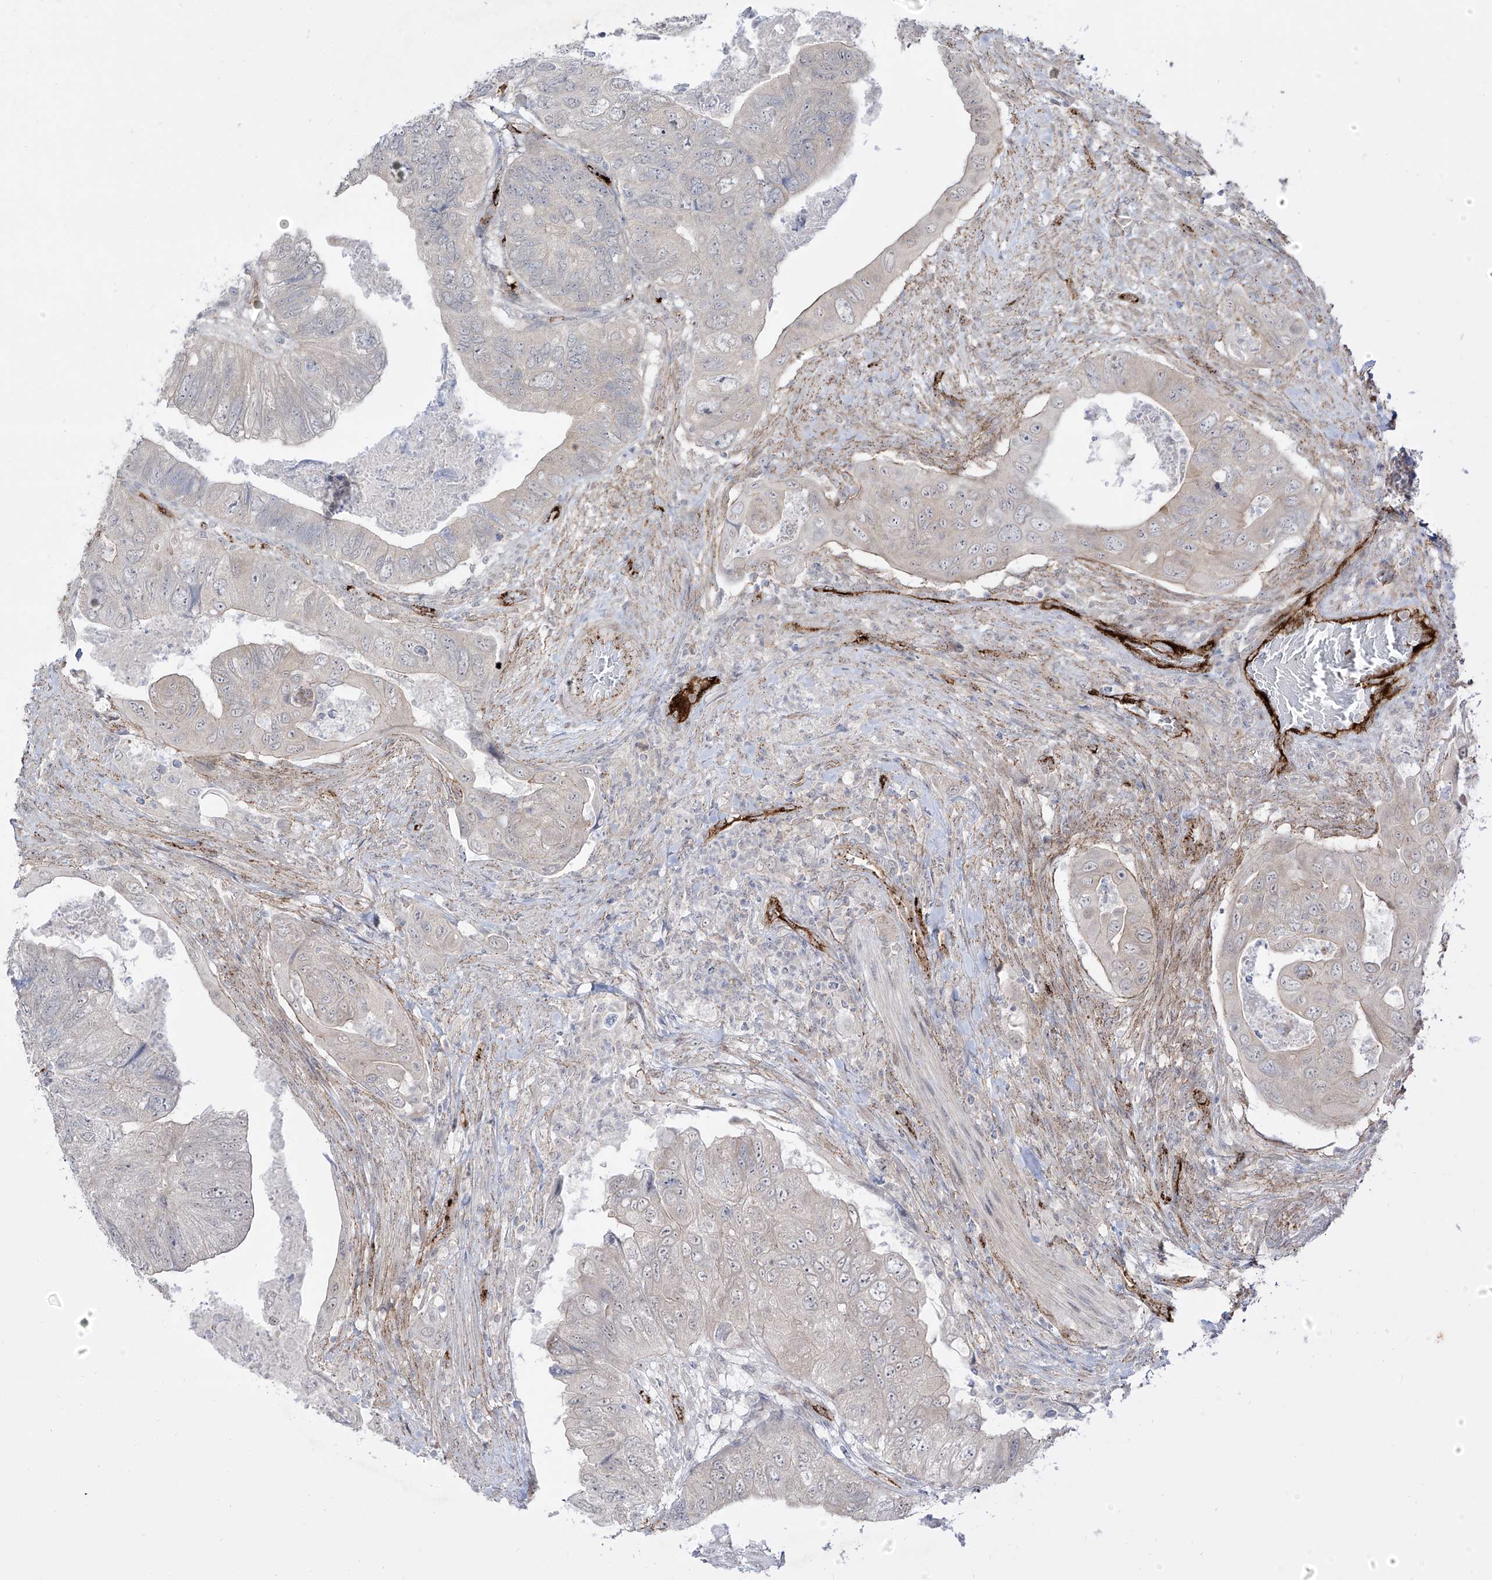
{"staining": {"intensity": "negative", "quantity": "none", "location": "none"}, "tissue": "colorectal cancer", "cell_type": "Tumor cells", "image_type": "cancer", "snomed": [{"axis": "morphology", "description": "Adenocarcinoma, NOS"}, {"axis": "topography", "description": "Rectum"}], "caption": "Tumor cells show no significant protein staining in adenocarcinoma (colorectal). (DAB (3,3'-diaminobenzidine) immunohistochemistry with hematoxylin counter stain).", "gene": "ZGRF1", "patient": {"sex": "male", "age": 63}}